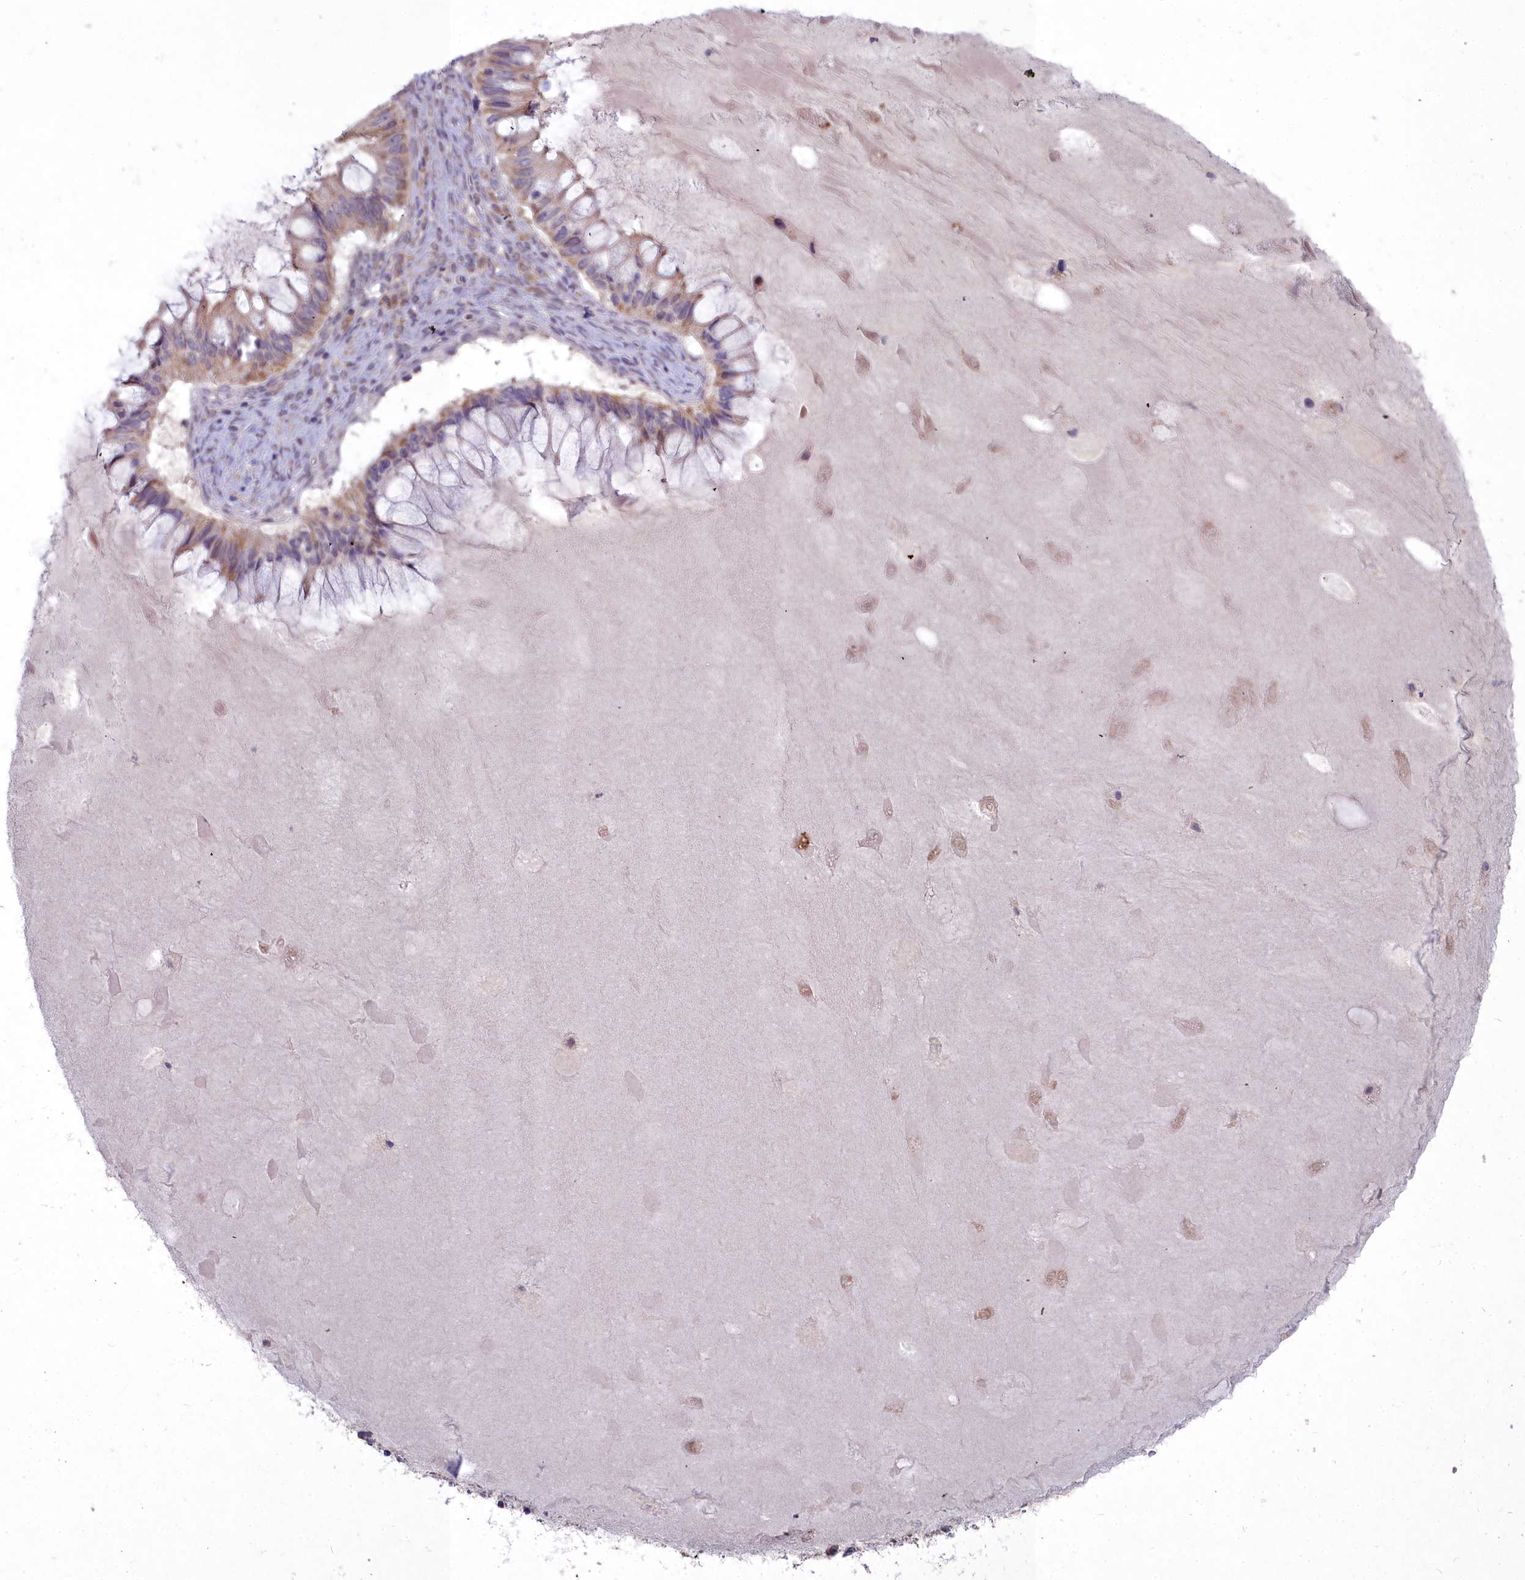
{"staining": {"intensity": "moderate", "quantity": ">75%", "location": "cytoplasmic/membranous"}, "tissue": "ovarian cancer", "cell_type": "Tumor cells", "image_type": "cancer", "snomed": [{"axis": "morphology", "description": "Cystadenocarcinoma, mucinous, NOS"}, {"axis": "topography", "description": "Ovary"}], "caption": "A brown stain labels moderate cytoplasmic/membranous positivity of a protein in mucinous cystadenocarcinoma (ovarian) tumor cells.", "gene": "MICU2", "patient": {"sex": "female", "age": 61}}